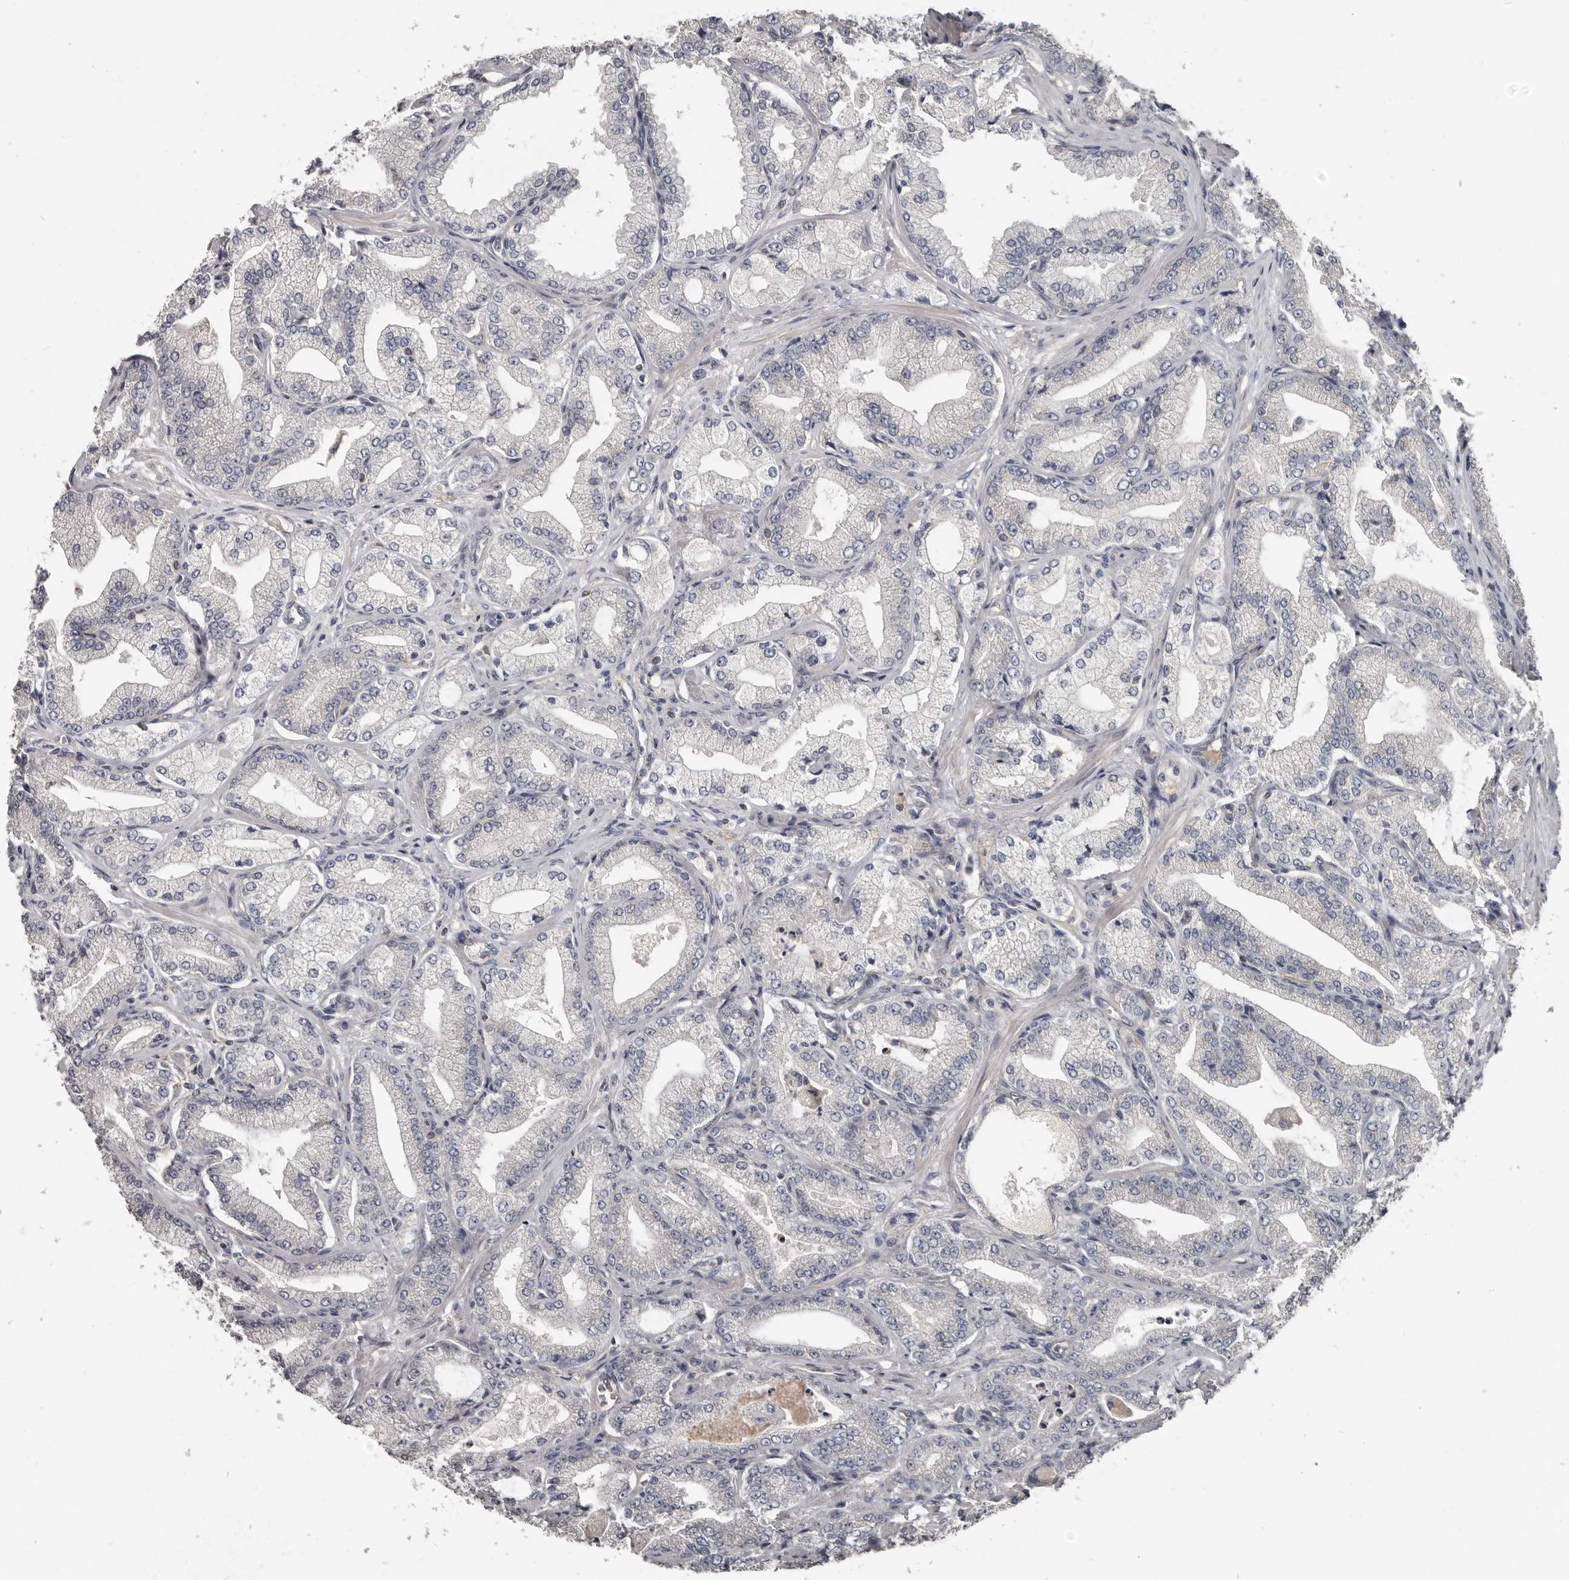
{"staining": {"intensity": "negative", "quantity": "none", "location": "none"}, "tissue": "prostate cancer", "cell_type": "Tumor cells", "image_type": "cancer", "snomed": [{"axis": "morphology", "description": "Adenocarcinoma, Low grade"}, {"axis": "topography", "description": "Prostate"}], "caption": "Image shows no protein expression in tumor cells of prostate cancer tissue. (Immunohistochemistry (ihc), brightfield microscopy, high magnification).", "gene": "CA6", "patient": {"sex": "male", "age": 63}}